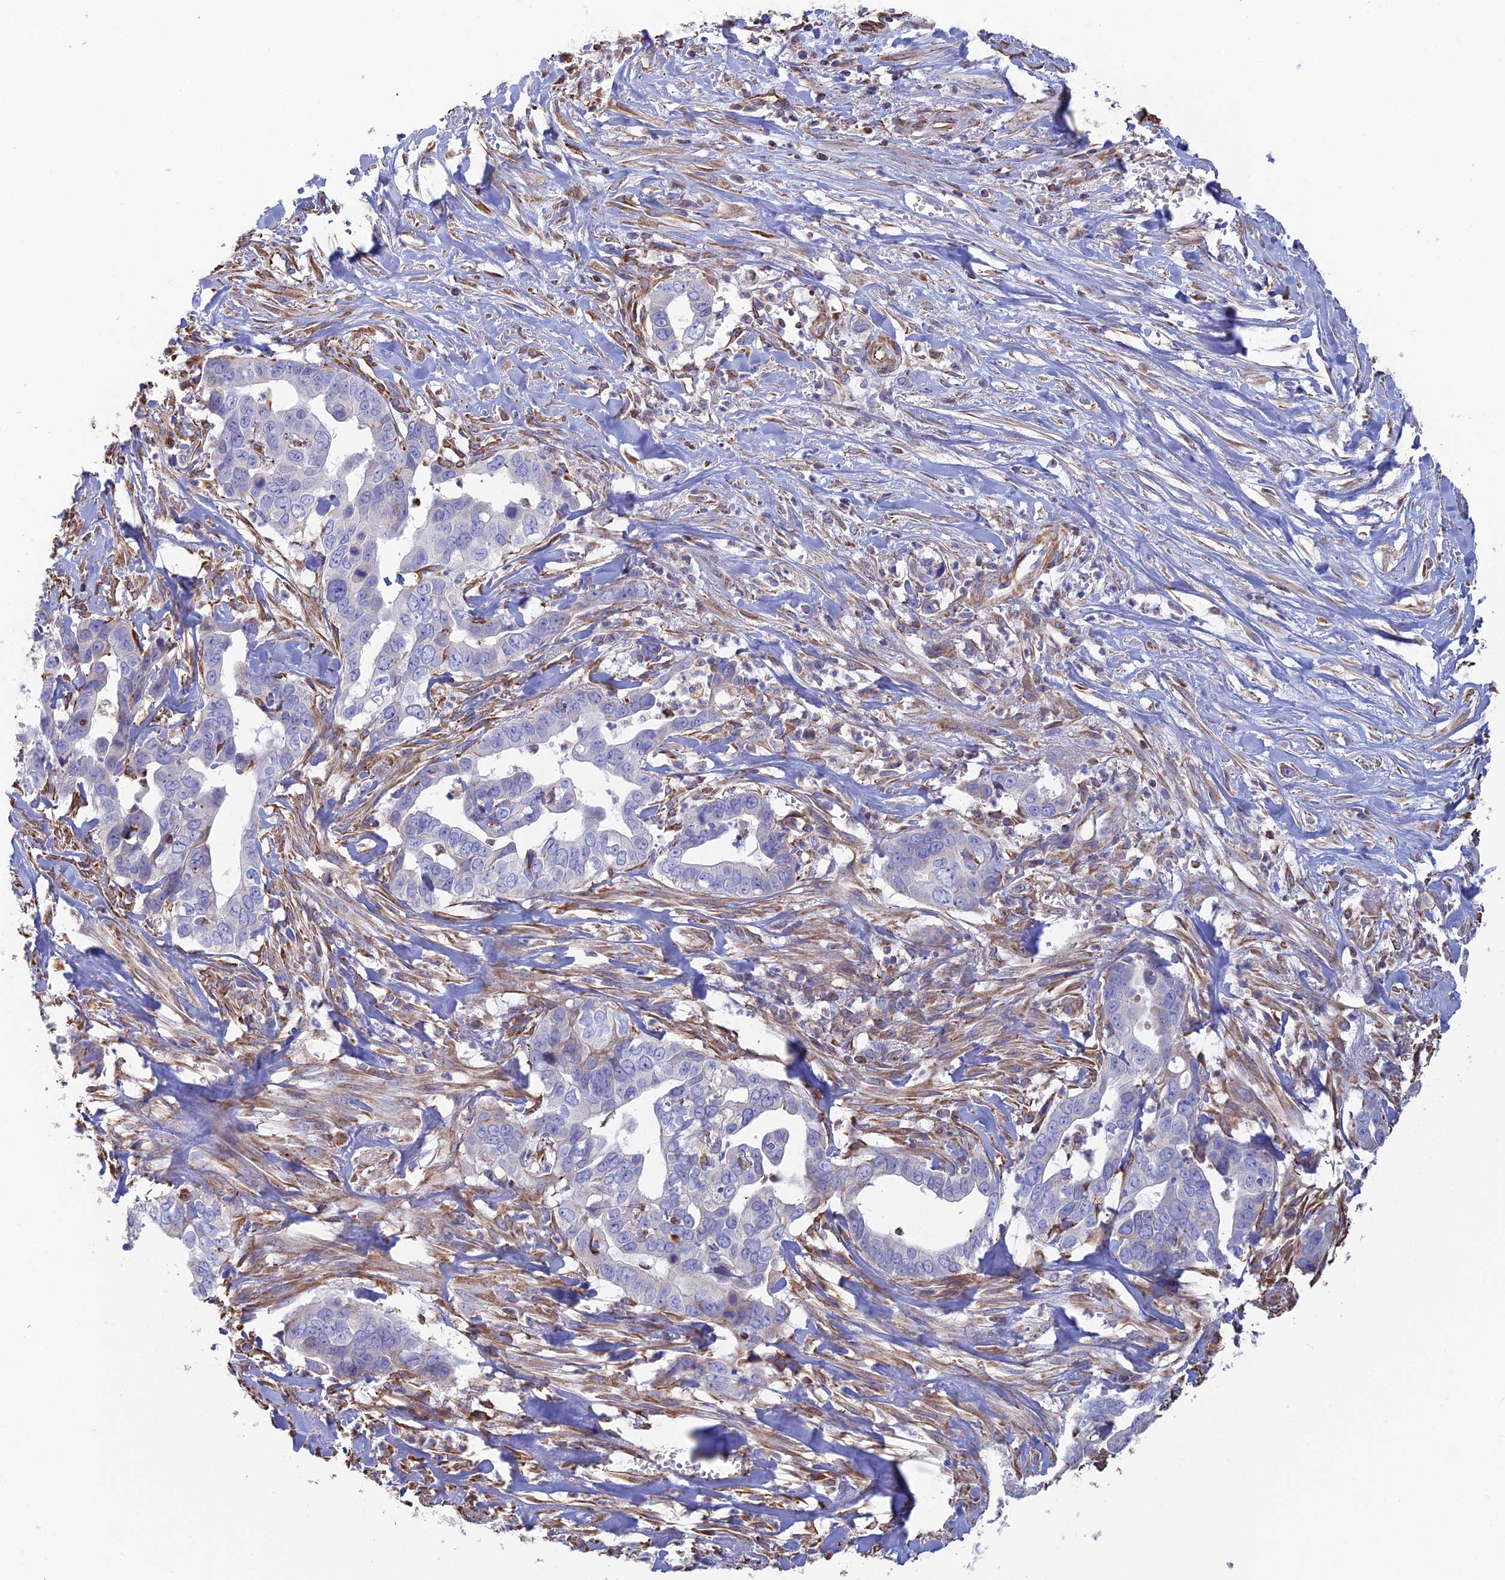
{"staining": {"intensity": "negative", "quantity": "none", "location": "none"}, "tissue": "liver cancer", "cell_type": "Tumor cells", "image_type": "cancer", "snomed": [{"axis": "morphology", "description": "Cholangiocarcinoma"}, {"axis": "topography", "description": "Liver"}], "caption": "This is an immunohistochemistry (IHC) image of liver cancer (cholangiocarcinoma). There is no expression in tumor cells.", "gene": "CLVS2", "patient": {"sex": "female", "age": 79}}